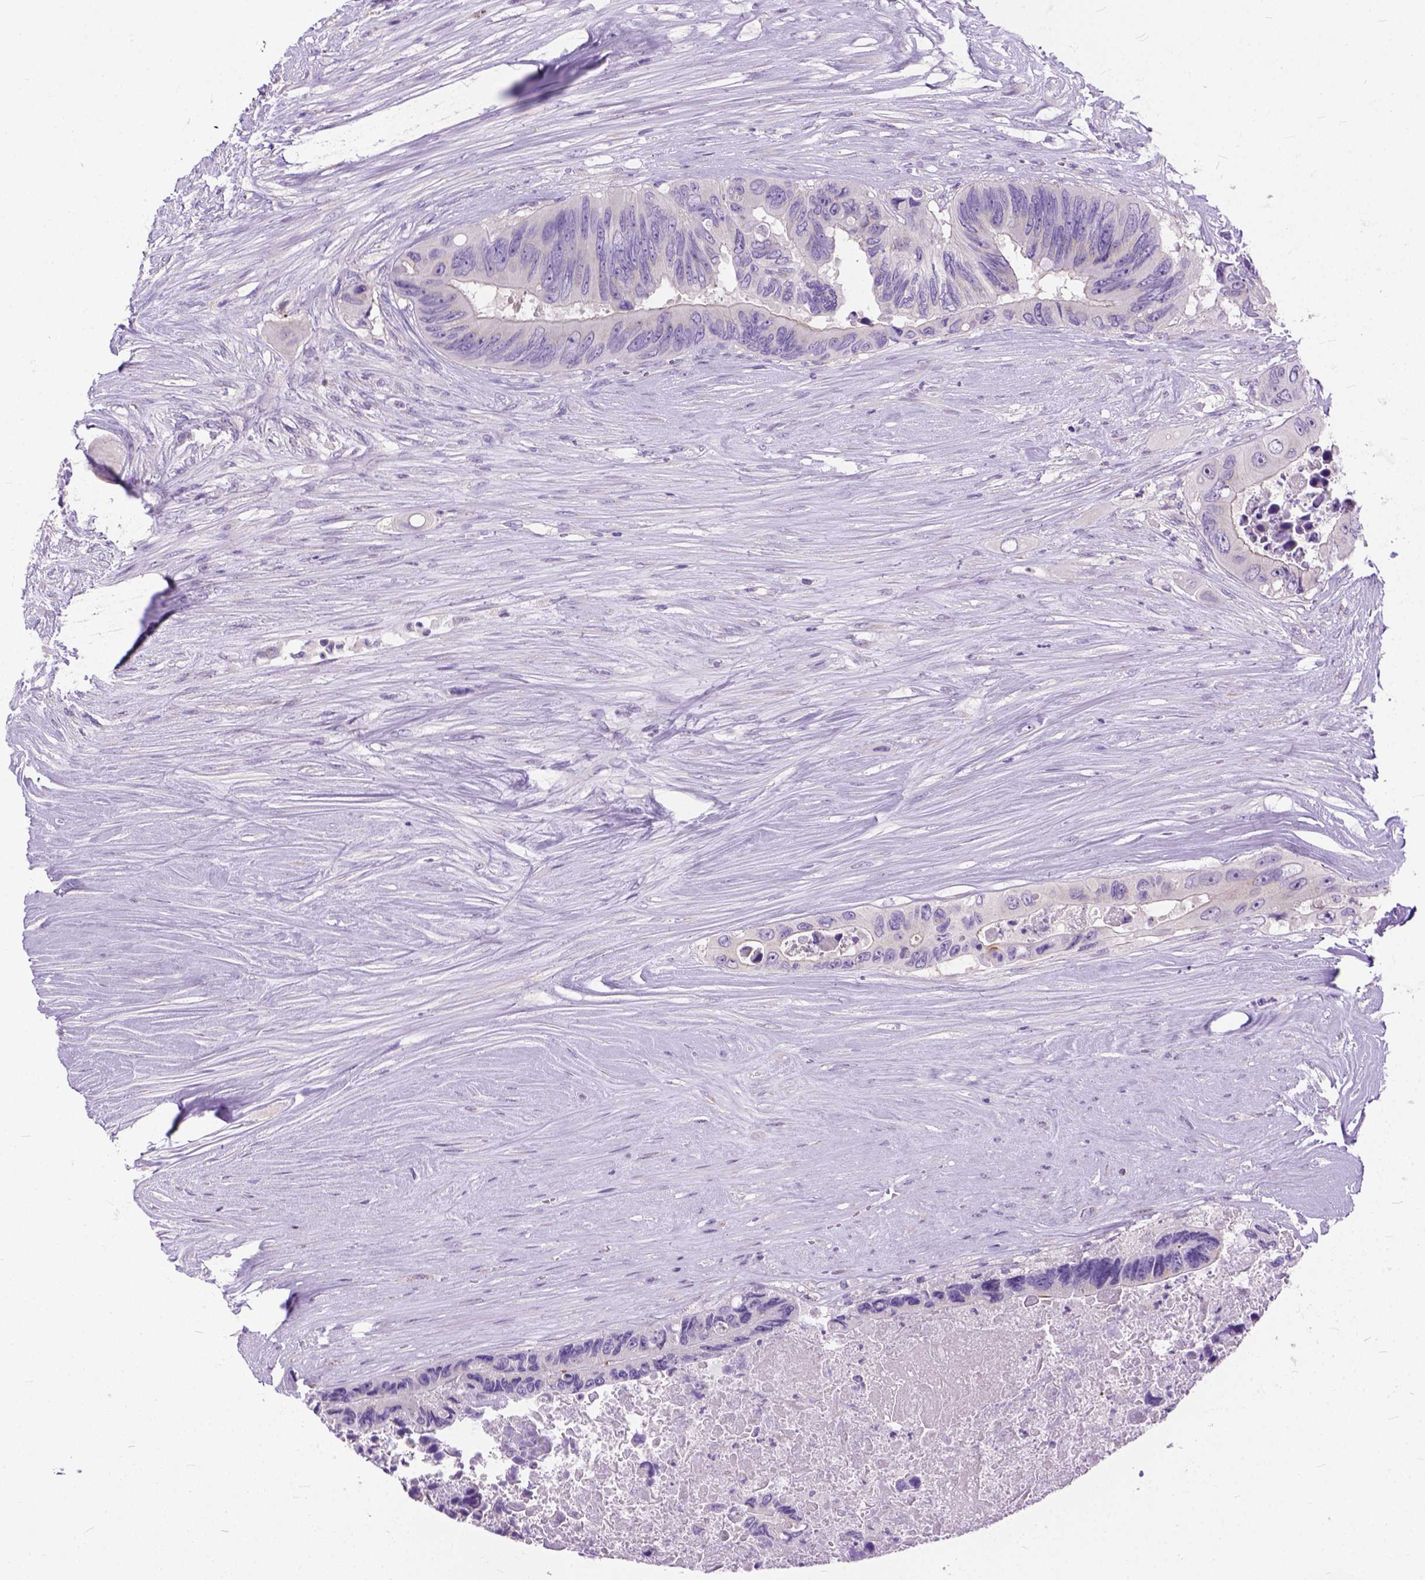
{"staining": {"intensity": "negative", "quantity": "none", "location": "none"}, "tissue": "colorectal cancer", "cell_type": "Tumor cells", "image_type": "cancer", "snomed": [{"axis": "morphology", "description": "Adenocarcinoma, NOS"}, {"axis": "topography", "description": "Colon"}], "caption": "Immunohistochemistry of human colorectal adenocarcinoma exhibits no expression in tumor cells. Nuclei are stained in blue.", "gene": "BANF2", "patient": {"sex": "female", "age": 48}}